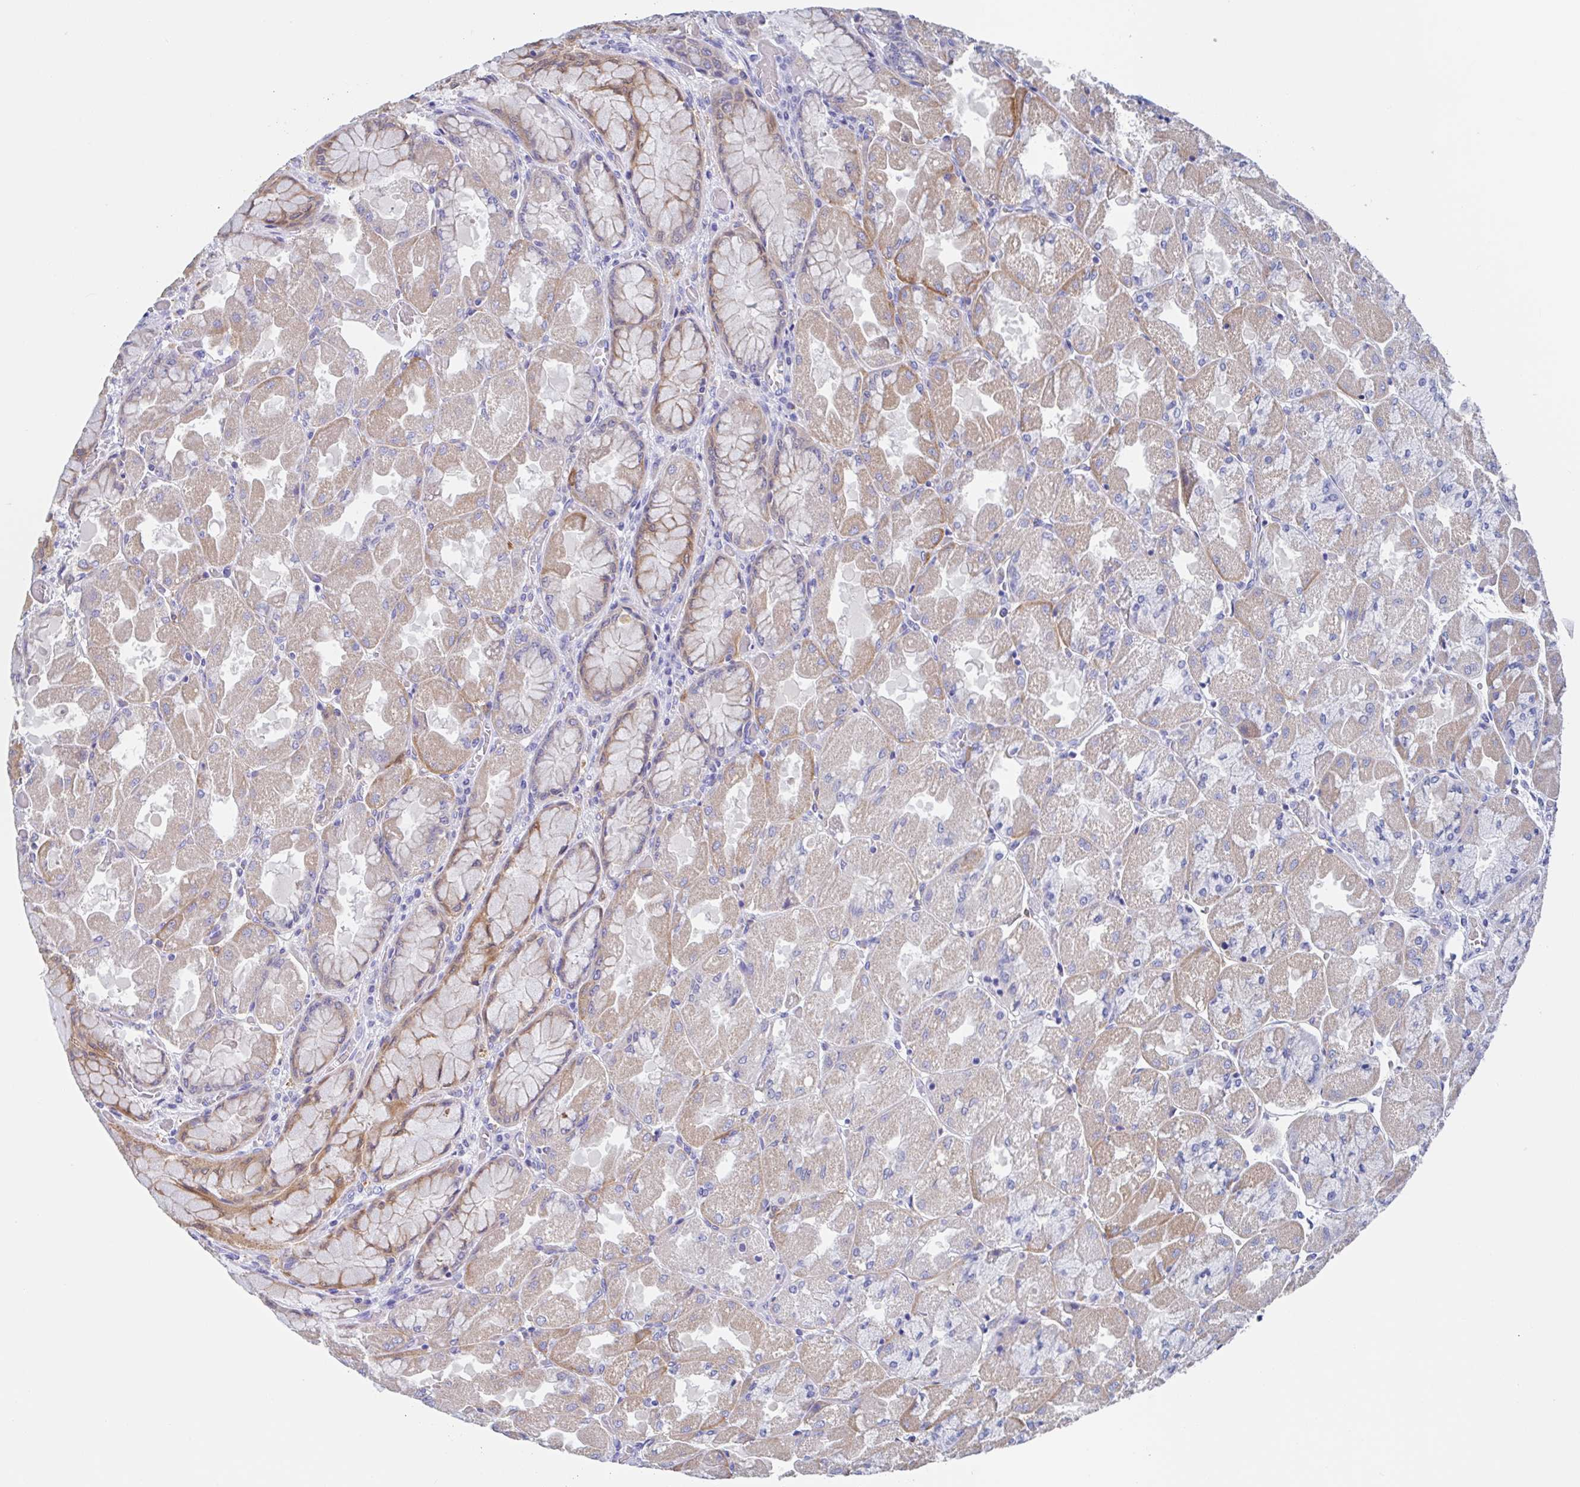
{"staining": {"intensity": "weak", "quantity": "25%-75%", "location": "cytoplasmic/membranous"}, "tissue": "stomach", "cell_type": "Glandular cells", "image_type": "normal", "snomed": [{"axis": "morphology", "description": "Normal tissue, NOS"}, {"axis": "topography", "description": "Stomach"}], "caption": "A high-resolution histopathology image shows IHC staining of normal stomach, which displays weak cytoplasmic/membranous staining in approximately 25%-75% of glandular cells. The protein of interest is stained brown, and the nuclei are stained in blue (DAB (3,3'-diaminobenzidine) IHC with brightfield microscopy, high magnification).", "gene": "FCGR3A", "patient": {"sex": "female", "age": 61}}